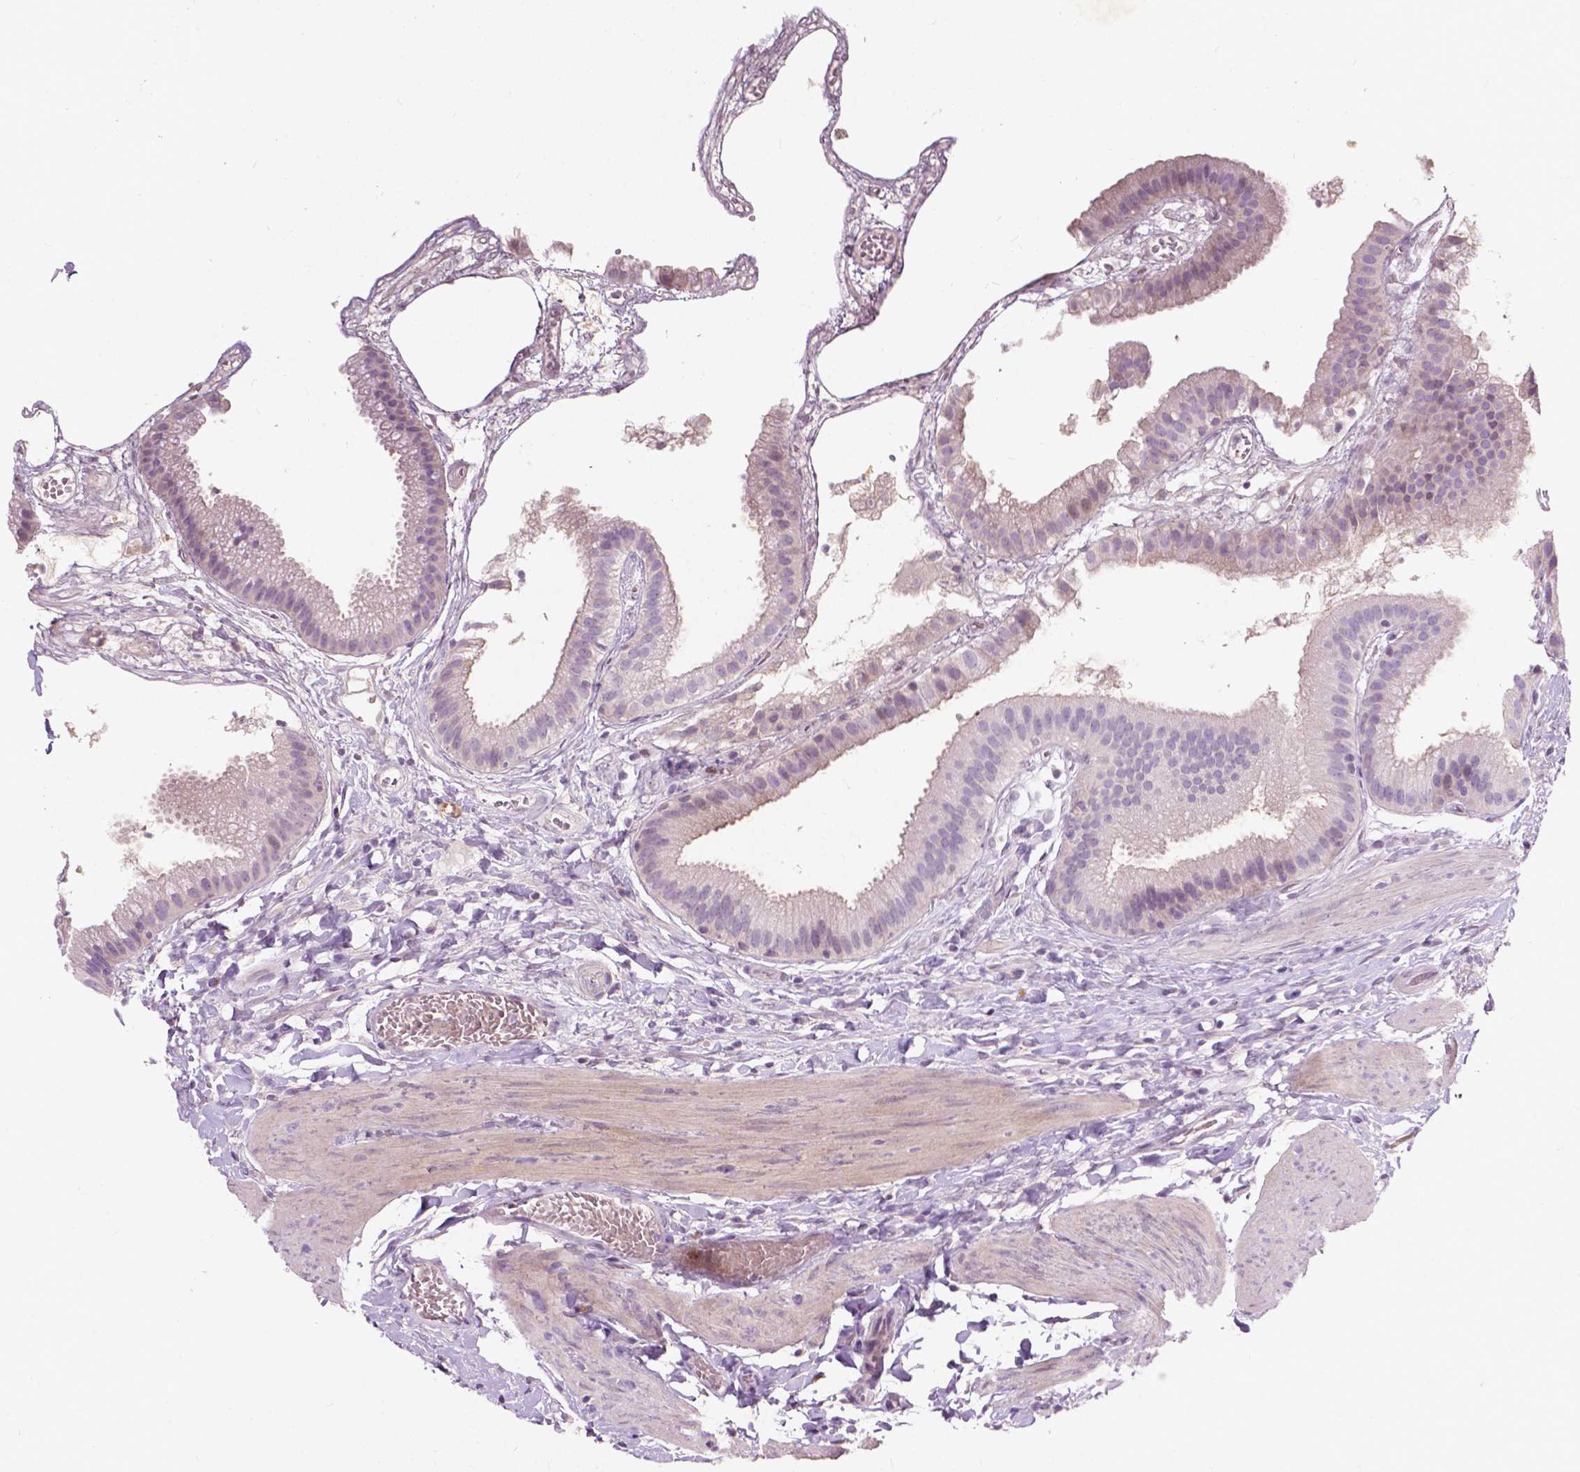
{"staining": {"intensity": "weak", "quantity": "<25%", "location": "cytoplasmic/membranous"}, "tissue": "gallbladder", "cell_type": "Glandular cells", "image_type": "normal", "snomed": [{"axis": "morphology", "description": "Normal tissue, NOS"}, {"axis": "topography", "description": "Gallbladder"}], "caption": "This is an IHC micrograph of benign human gallbladder. There is no positivity in glandular cells.", "gene": "GPR37", "patient": {"sex": "female", "age": 63}}